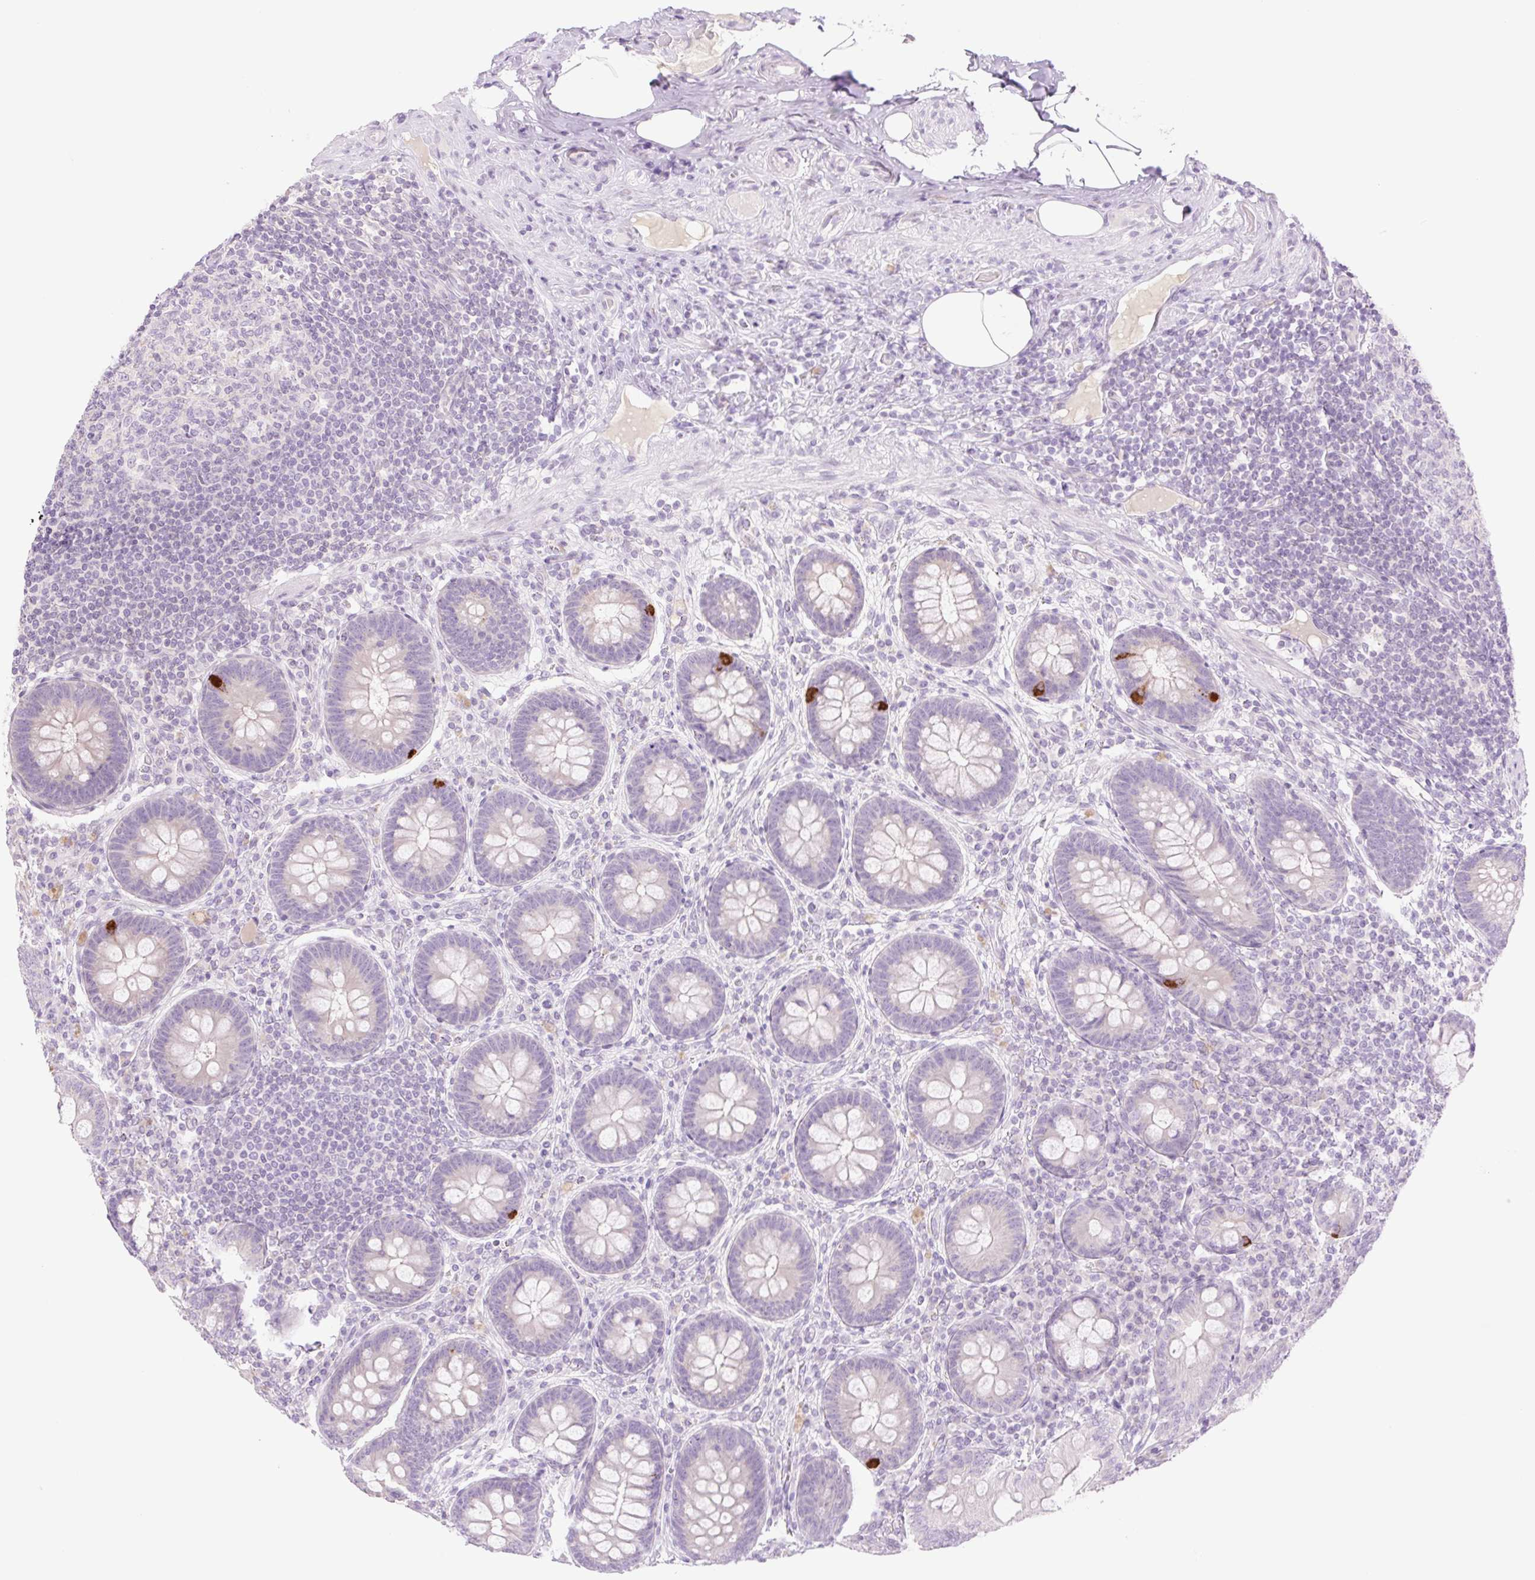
{"staining": {"intensity": "strong", "quantity": "<25%", "location": "cytoplasmic/membranous"}, "tissue": "appendix", "cell_type": "Glandular cells", "image_type": "normal", "snomed": [{"axis": "morphology", "description": "Normal tissue, NOS"}, {"axis": "topography", "description": "Appendix"}], "caption": "Strong cytoplasmic/membranous positivity is seen in about <25% of glandular cells in normal appendix.", "gene": "TBX15", "patient": {"sex": "male", "age": 71}}